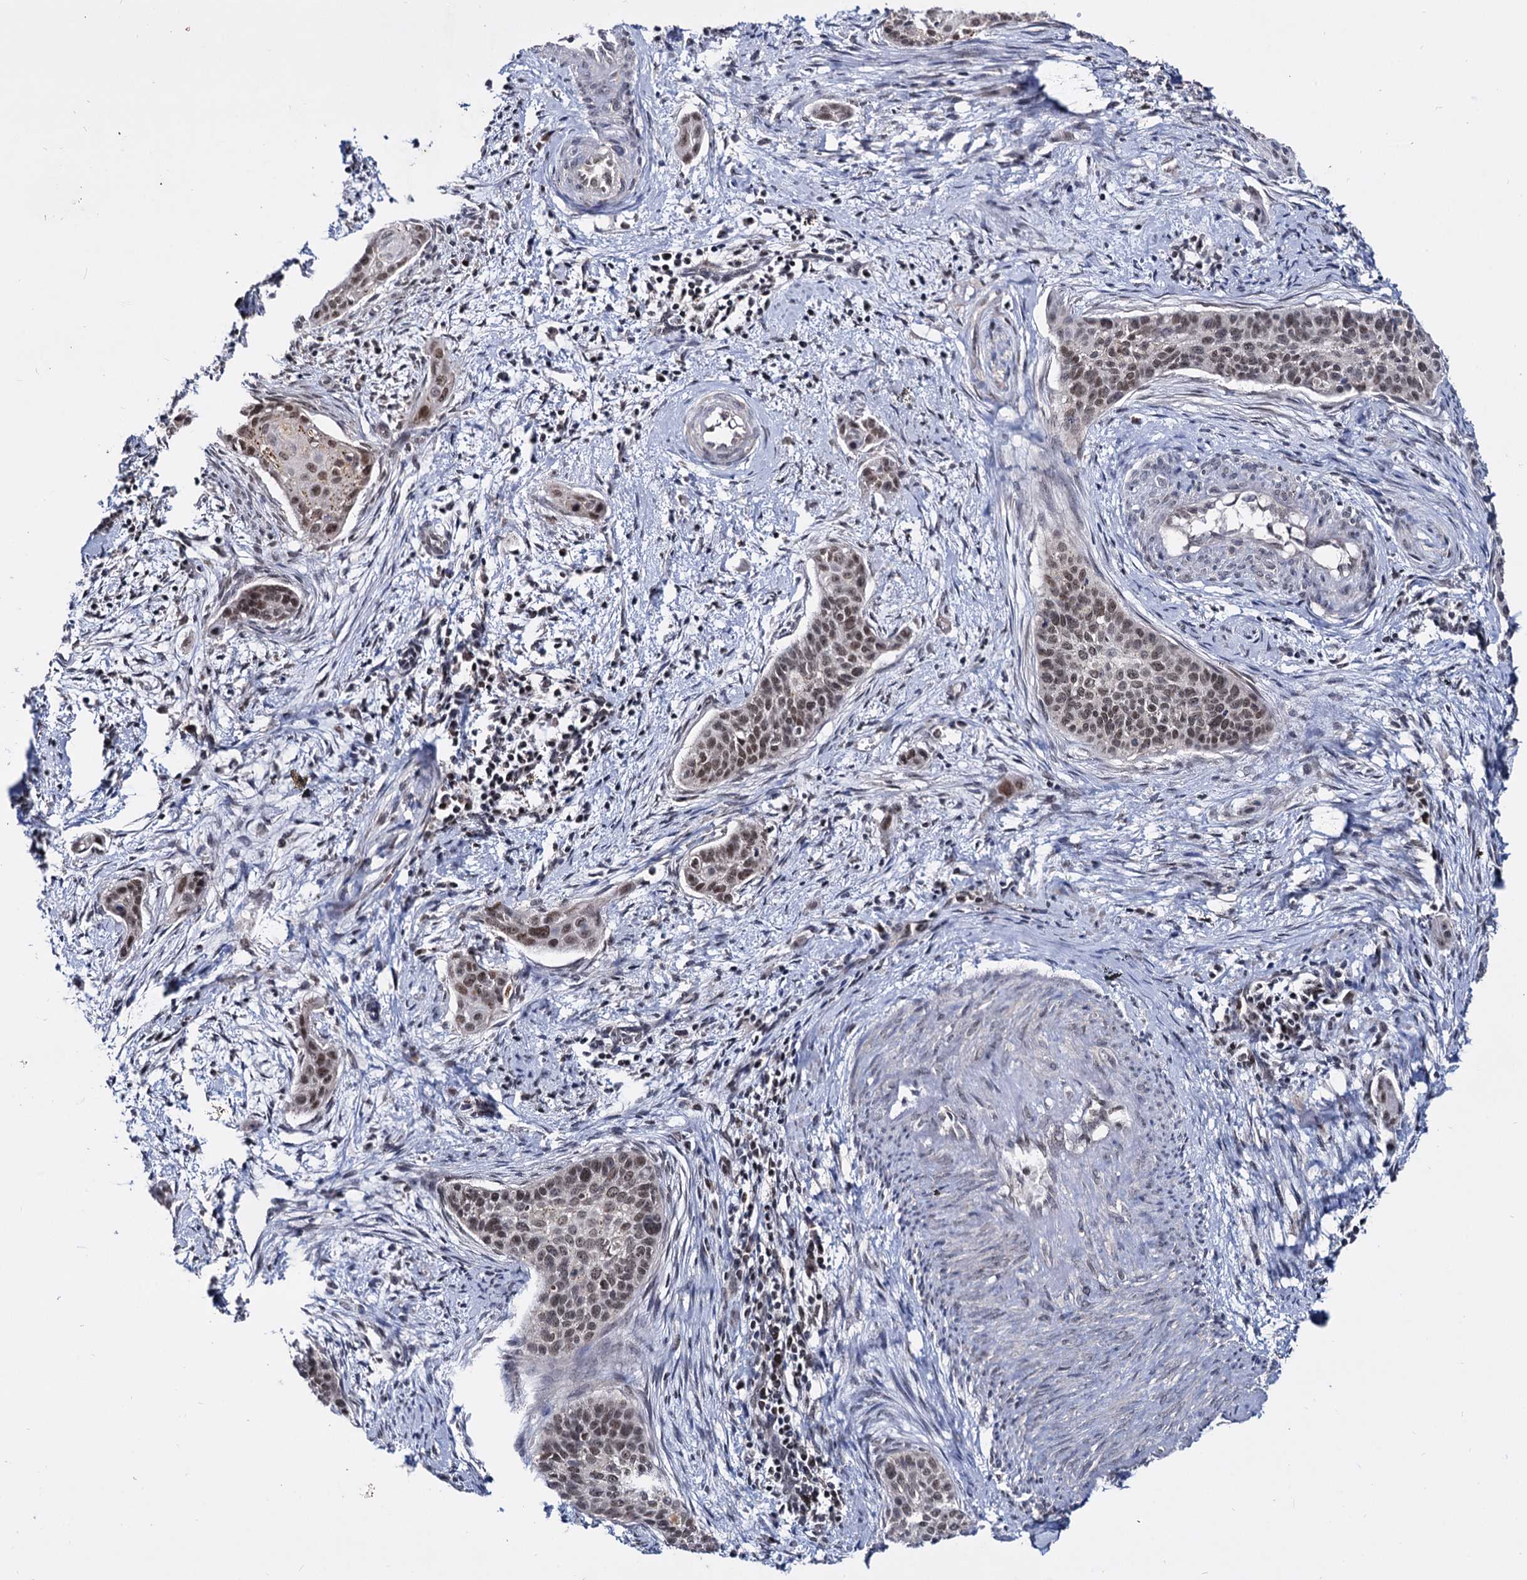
{"staining": {"intensity": "moderate", "quantity": ">75%", "location": "nuclear"}, "tissue": "cervical cancer", "cell_type": "Tumor cells", "image_type": "cancer", "snomed": [{"axis": "morphology", "description": "Squamous cell carcinoma, NOS"}, {"axis": "topography", "description": "Cervix"}], "caption": "Immunohistochemistry (IHC) (DAB) staining of squamous cell carcinoma (cervical) displays moderate nuclear protein staining in about >75% of tumor cells.", "gene": "SMCHD1", "patient": {"sex": "female", "age": 33}}